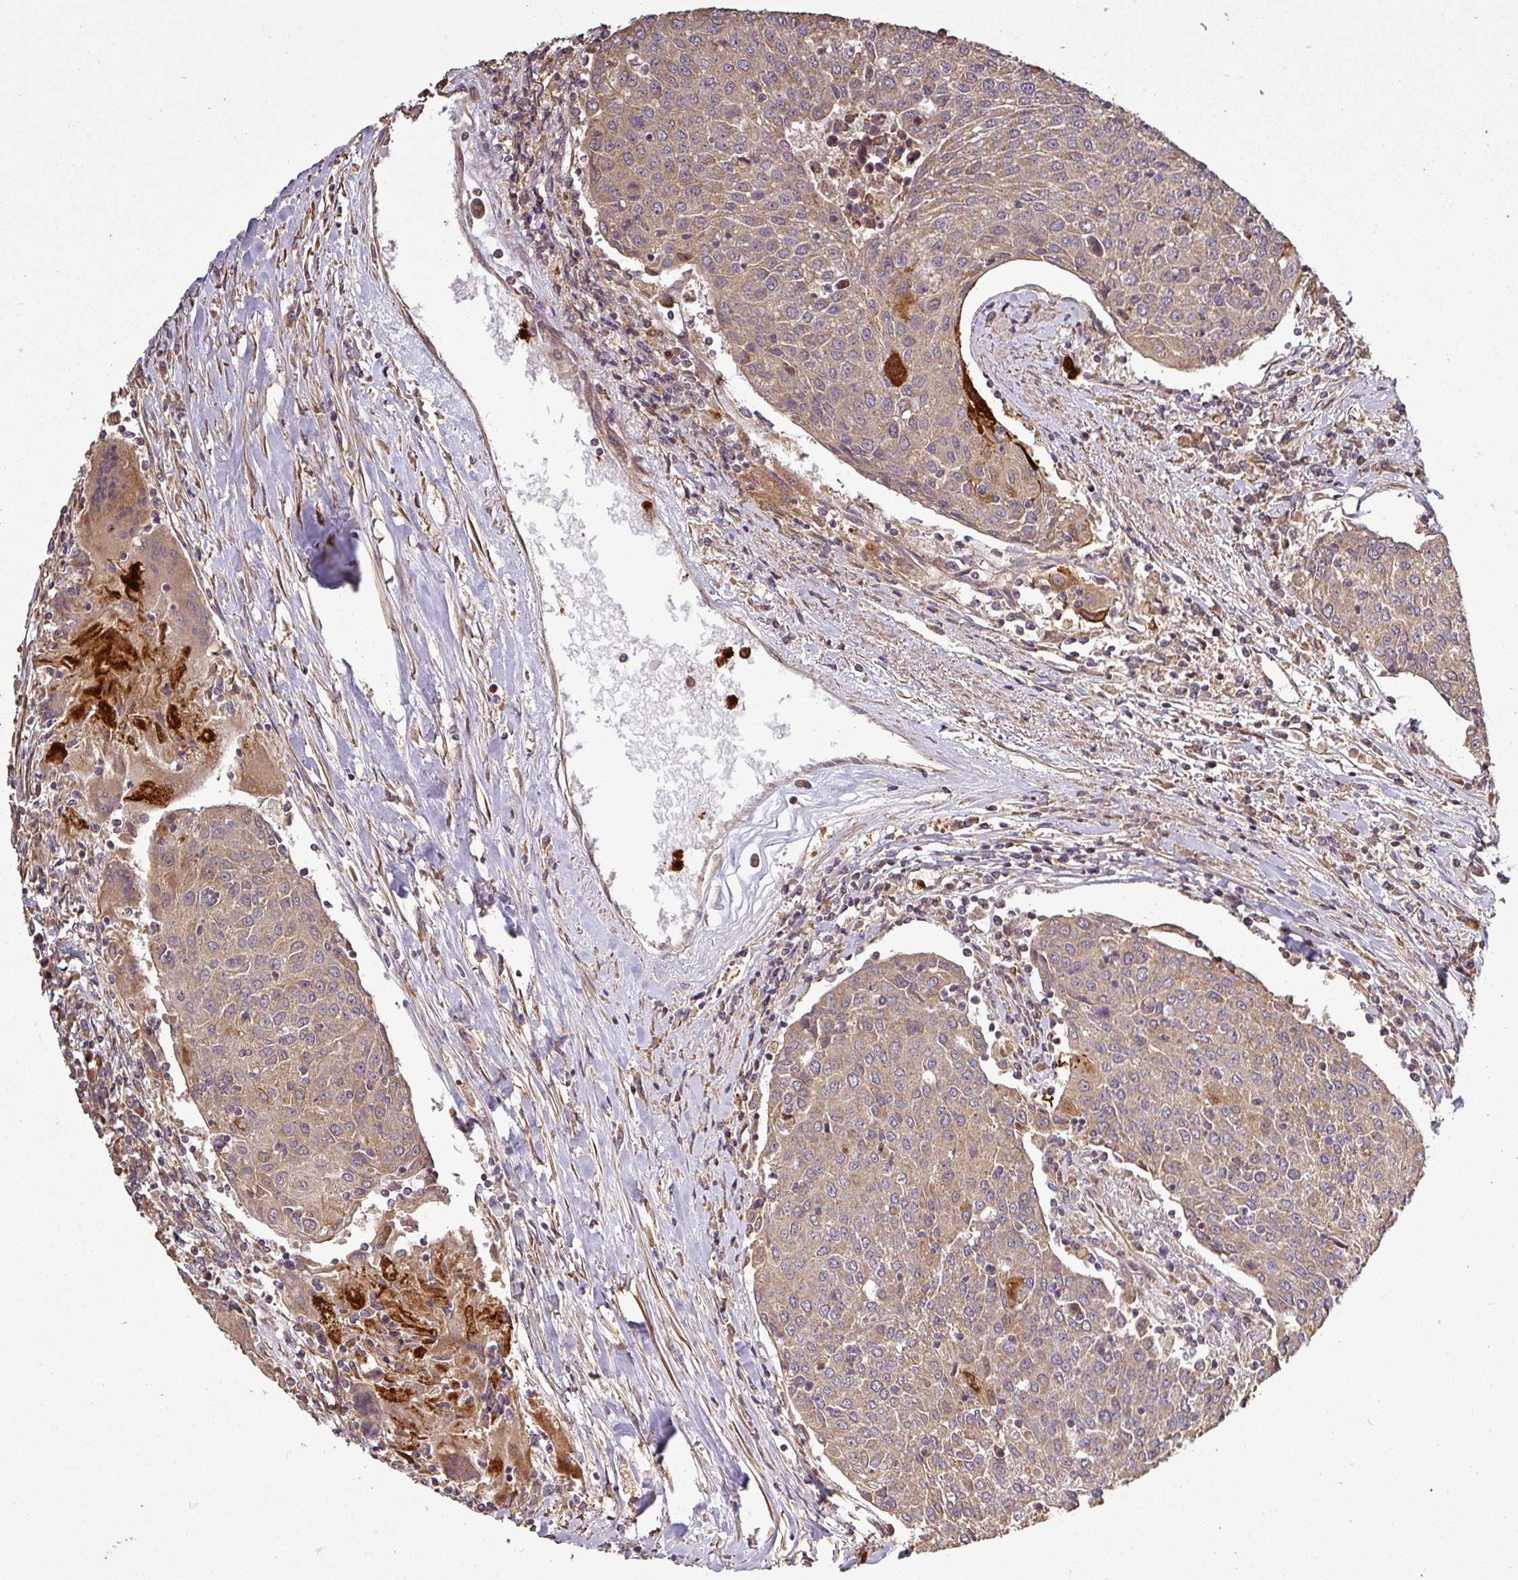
{"staining": {"intensity": "weak", "quantity": ">75%", "location": "cytoplasmic/membranous"}, "tissue": "urothelial cancer", "cell_type": "Tumor cells", "image_type": "cancer", "snomed": [{"axis": "morphology", "description": "Urothelial carcinoma, High grade"}, {"axis": "topography", "description": "Urinary bladder"}], "caption": "Immunohistochemical staining of urothelial cancer demonstrates weak cytoplasmic/membranous protein staining in about >75% of tumor cells.", "gene": "PLEKHM1", "patient": {"sex": "female", "age": 85}}